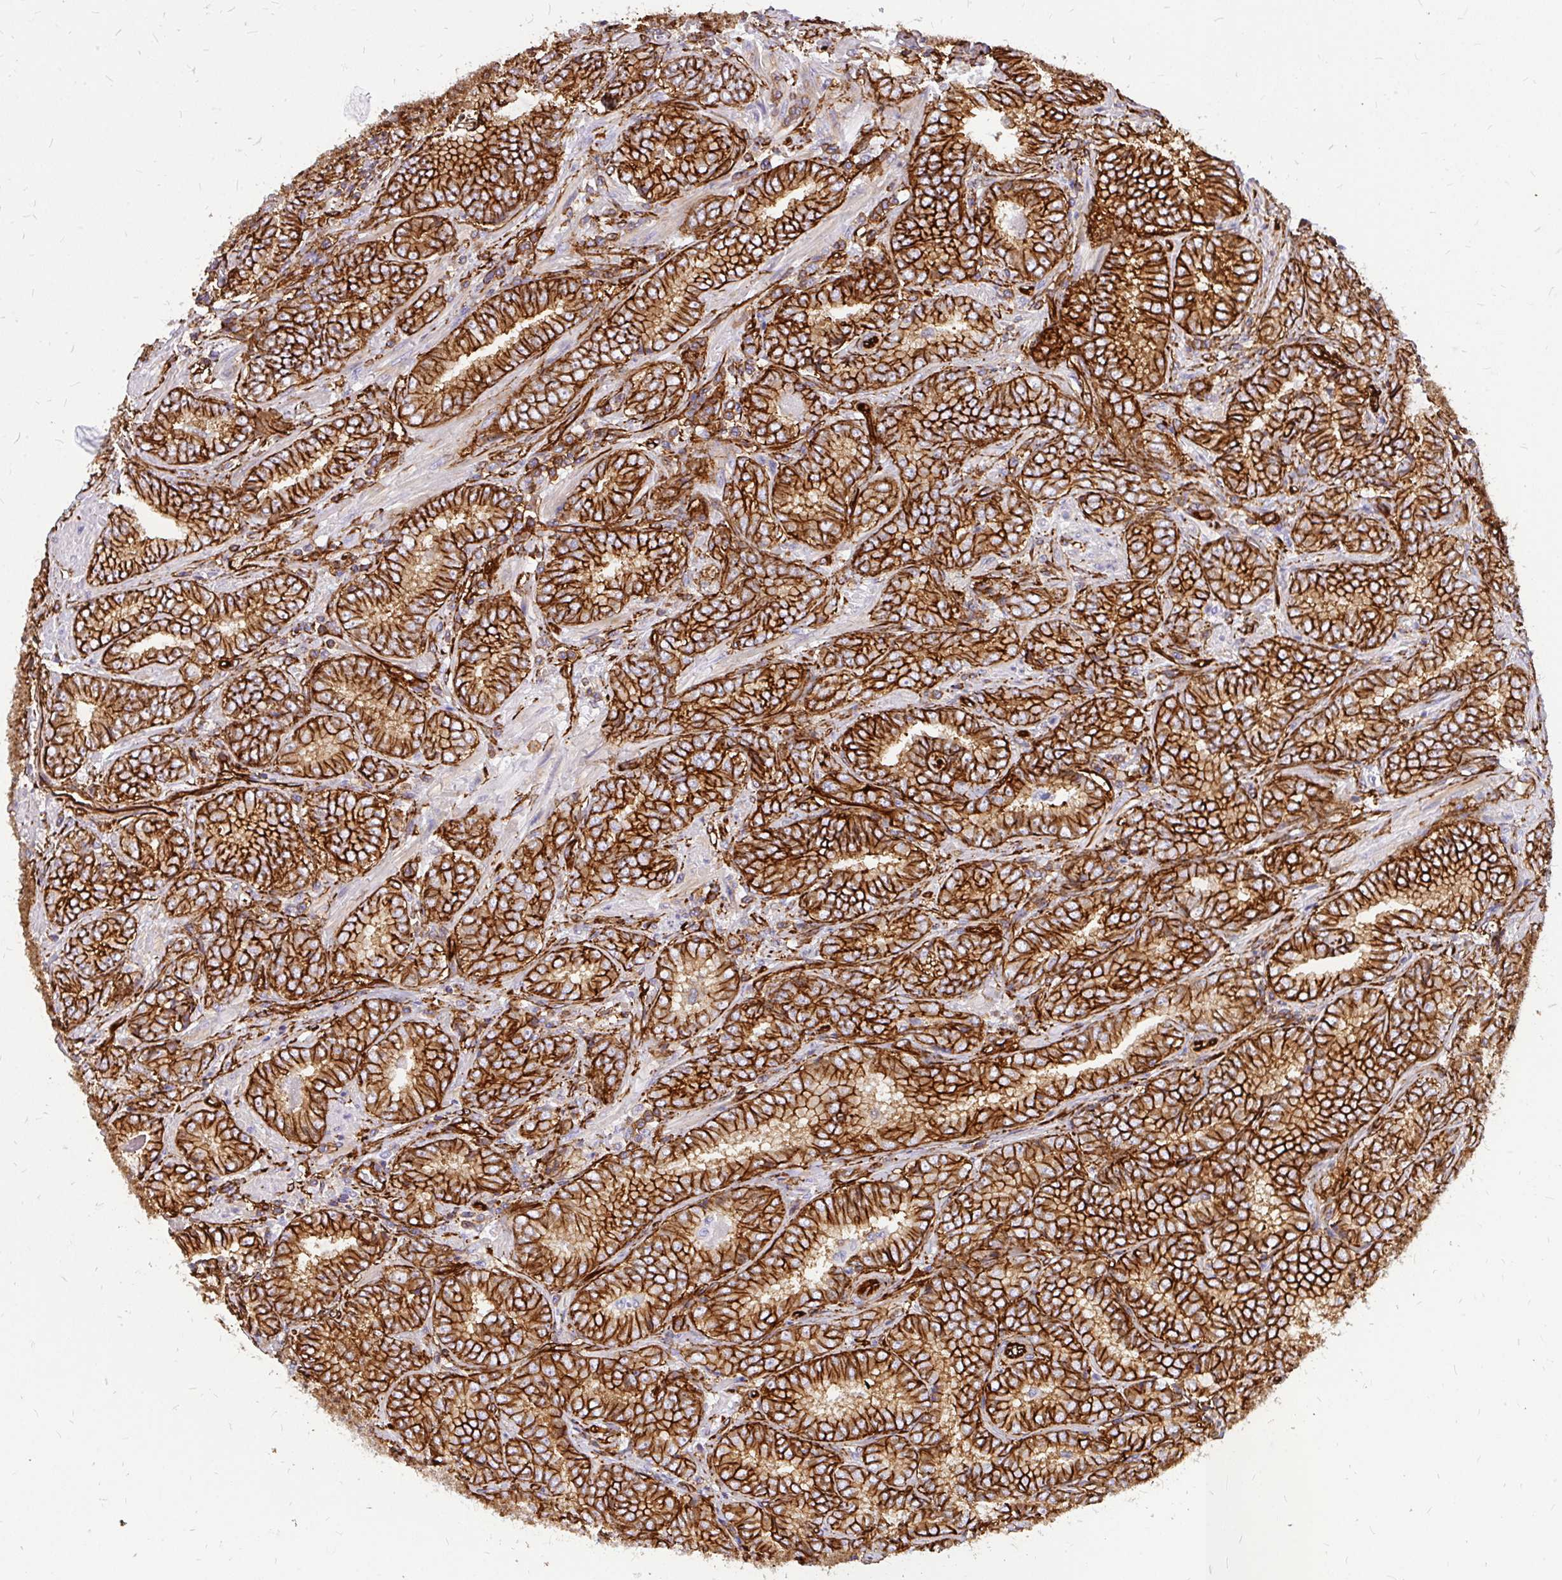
{"staining": {"intensity": "strong", "quantity": ">75%", "location": "cytoplasmic/membranous"}, "tissue": "prostate cancer", "cell_type": "Tumor cells", "image_type": "cancer", "snomed": [{"axis": "morphology", "description": "Adenocarcinoma, High grade"}, {"axis": "topography", "description": "Prostate"}], "caption": "The micrograph demonstrates staining of prostate cancer, revealing strong cytoplasmic/membranous protein positivity (brown color) within tumor cells.", "gene": "MAP1LC3B", "patient": {"sex": "male", "age": 72}}